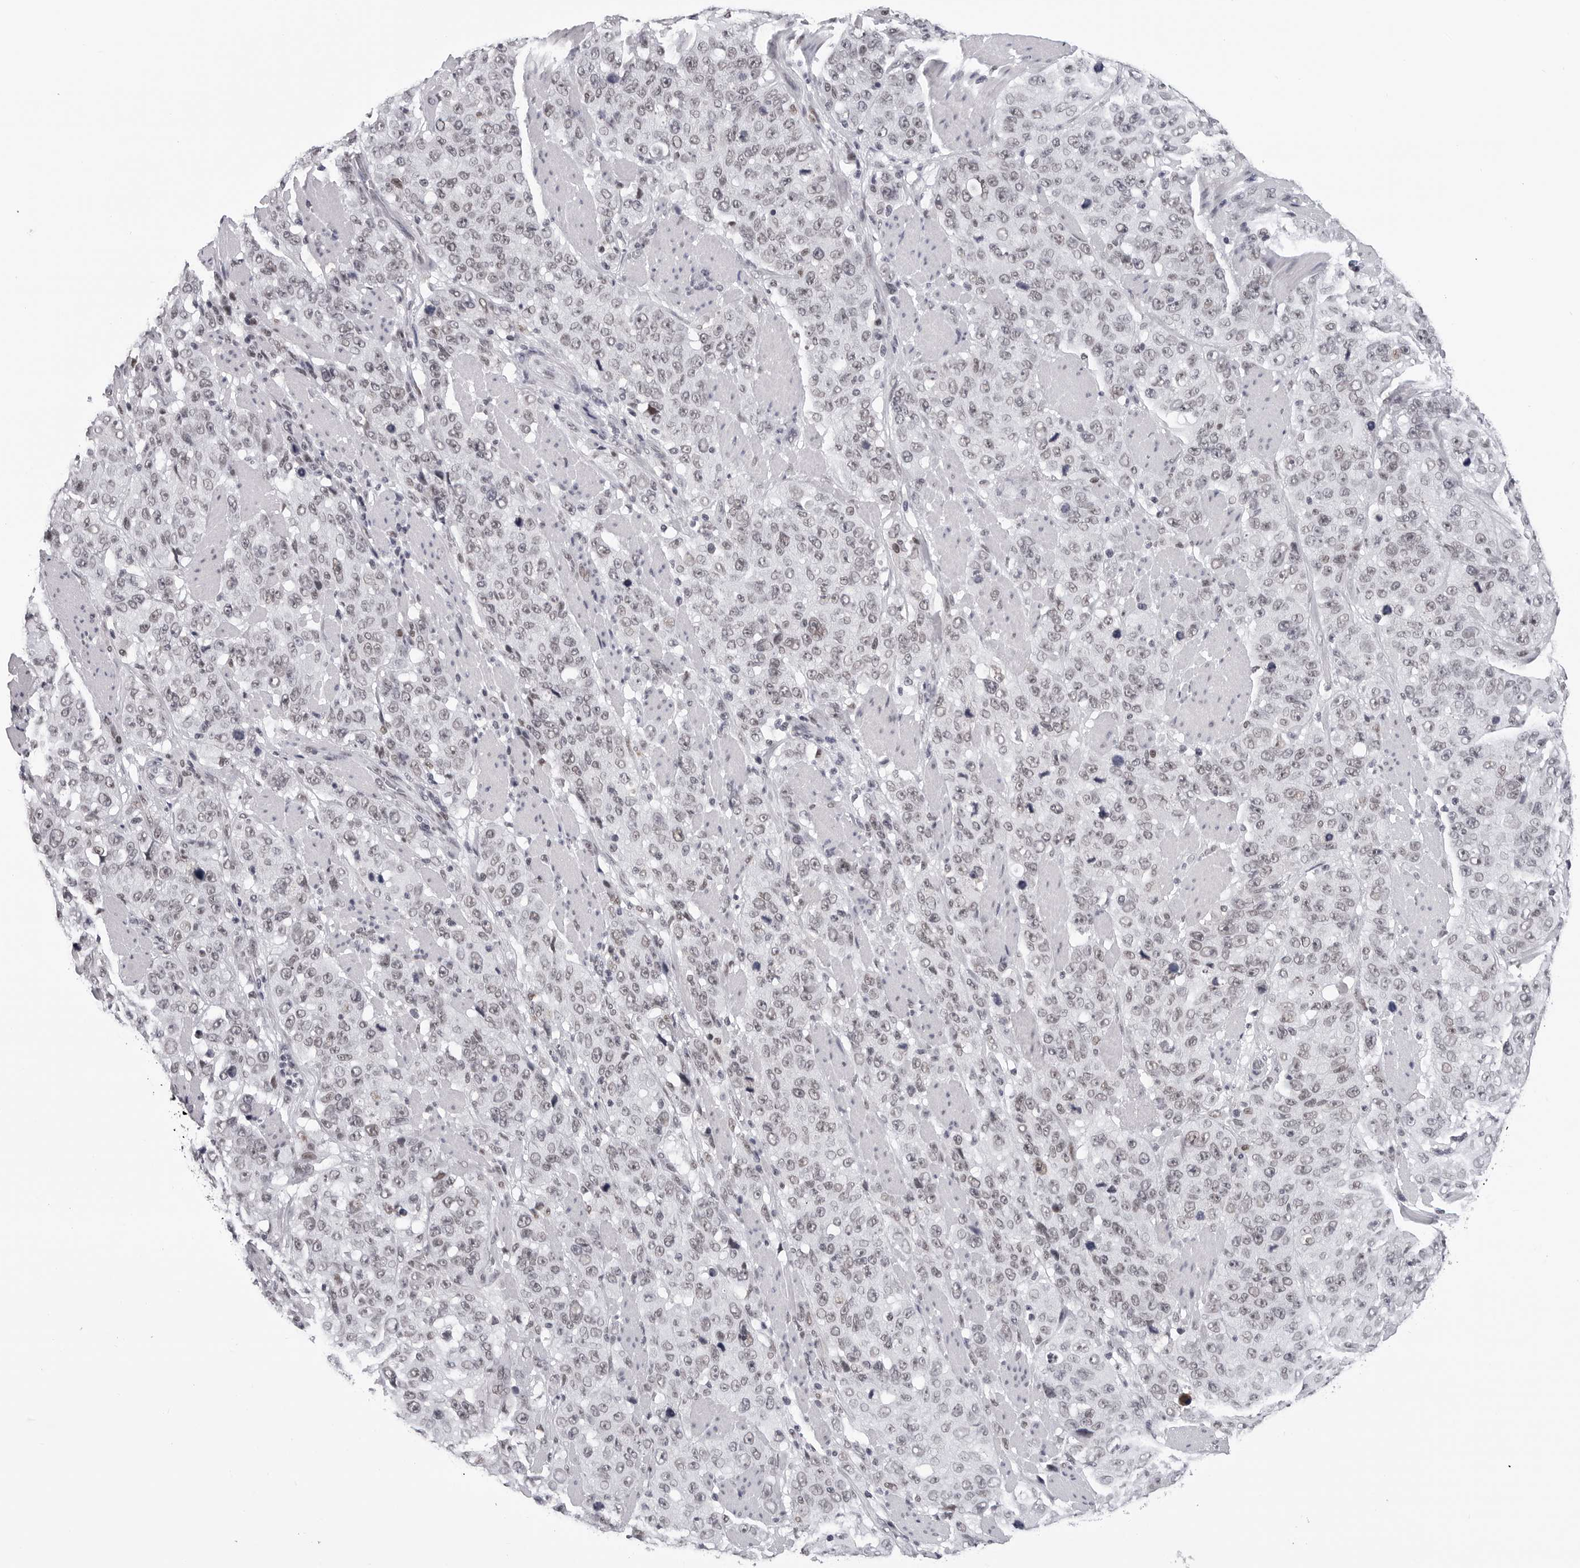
{"staining": {"intensity": "weak", "quantity": "<25%", "location": "nuclear"}, "tissue": "stomach cancer", "cell_type": "Tumor cells", "image_type": "cancer", "snomed": [{"axis": "morphology", "description": "Adenocarcinoma, NOS"}, {"axis": "topography", "description": "Stomach"}], "caption": "IHC of stomach cancer (adenocarcinoma) exhibits no staining in tumor cells. The staining was performed using DAB to visualize the protein expression in brown, while the nuclei were stained in blue with hematoxylin (Magnification: 20x).", "gene": "SF3B4", "patient": {"sex": "male", "age": 48}}